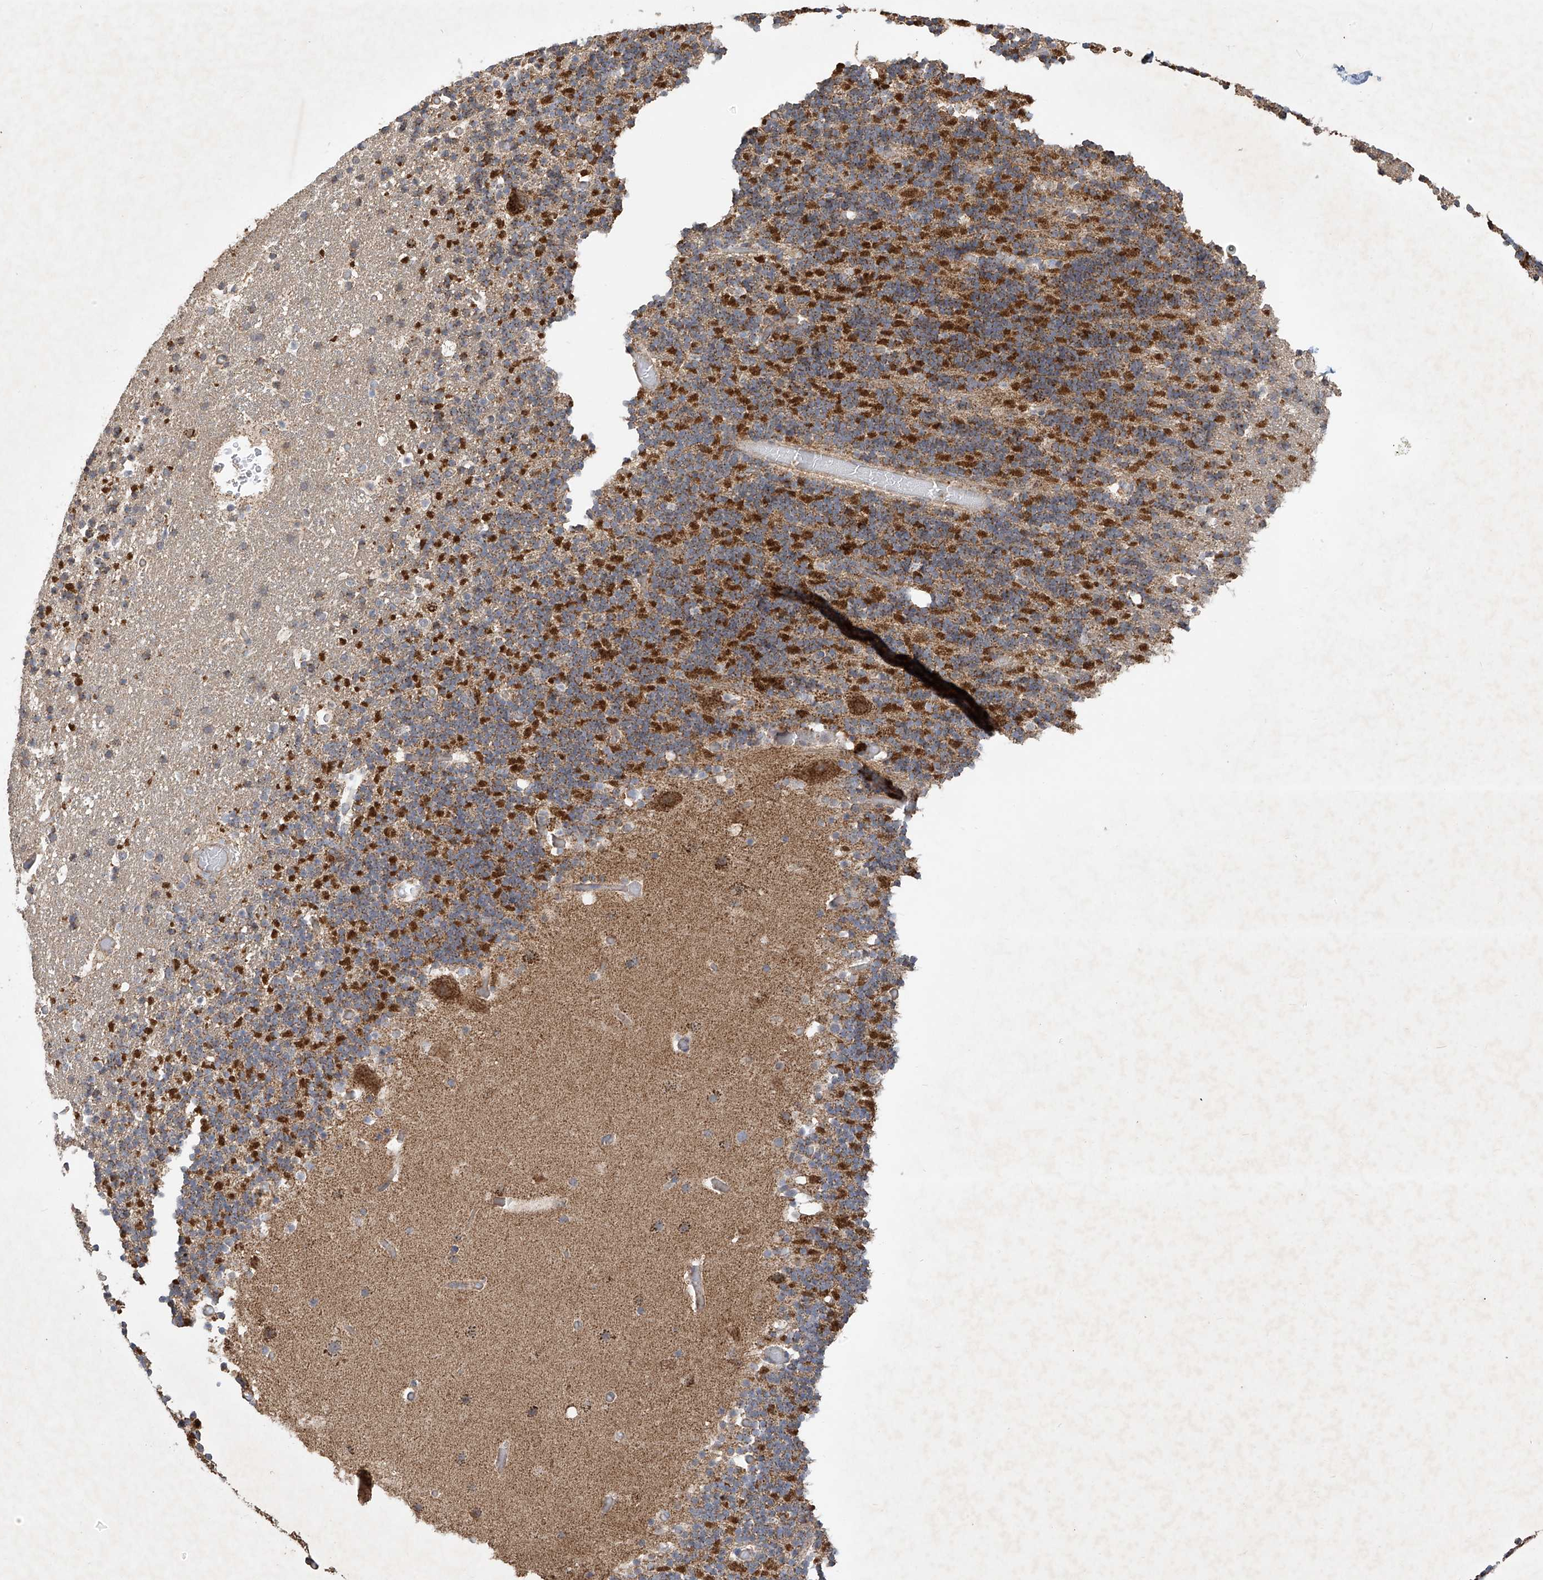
{"staining": {"intensity": "moderate", "quantity": "25%-75%", "location": "cytoplasmic/membranous"}, "tissue": "cerebellum", "cell_type": "Cells in granular layer", "image_type": "normal", "snomed": [{"axis": "morphology", "description": "Normal tissue, NOS"}, {"axis": "topography", "description": "Cerebellum"}], "caption": "Moderate cytoplasmic/membranous staining is seen in approximately 25%-75% of cells in granular layer in unremarkable cerebellum.", "gene": "UQCC1", "patient": {"sex": "male", "age": 57}}